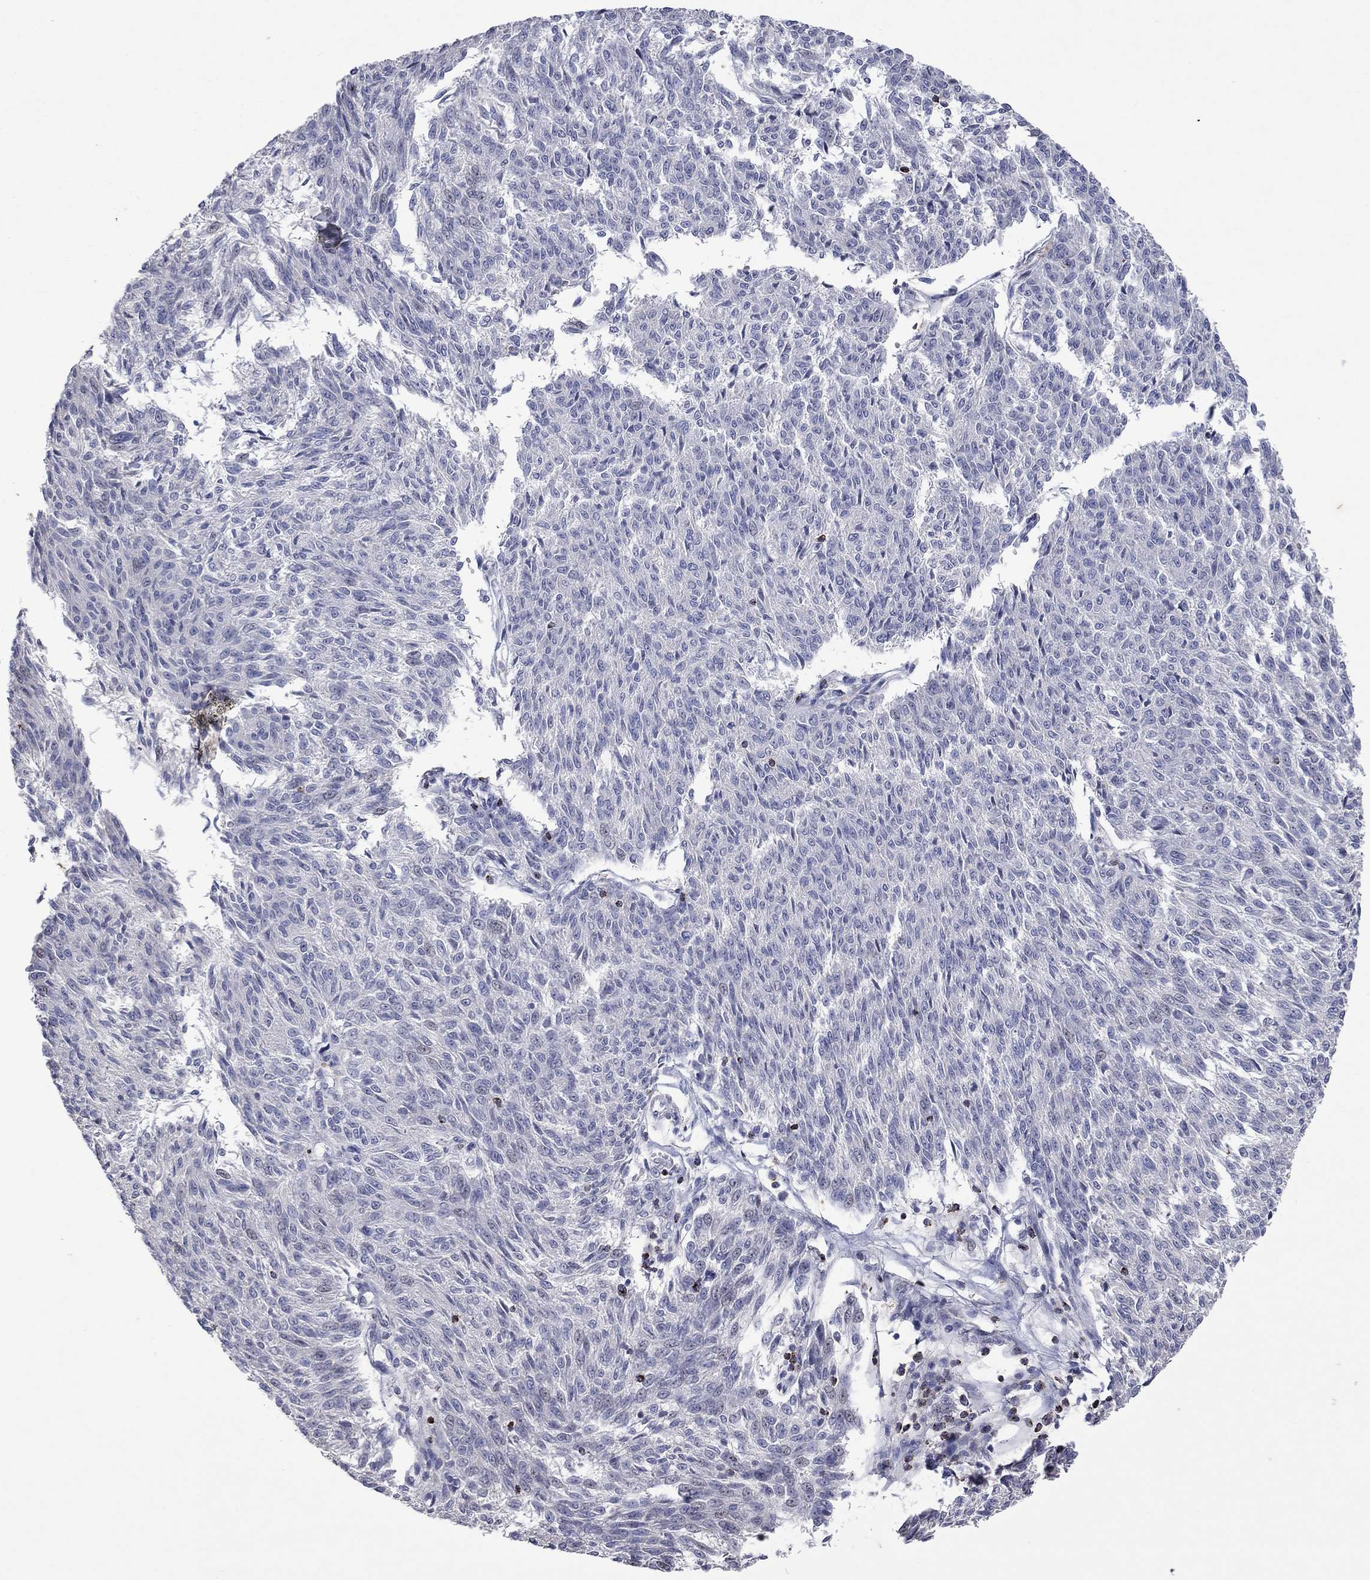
{"staining": {"intensity": "negative", "quantity": "none", "location": "none"}, "tissue": "melanoma", "cell_type": "Tumor cells", "image_type": "cancer", "snomed": [{"axis": "morphology", "description": "Malignant melanoma, NOS"}, {"axis": "topography", "description": "Skin"}], "caption": "This is an immunohistochemistry histopathology image of malignant melanoma. There is no expression in tumor cells.", "gene": "CCL5", "patient": {"sex": "female", "age": 72}}